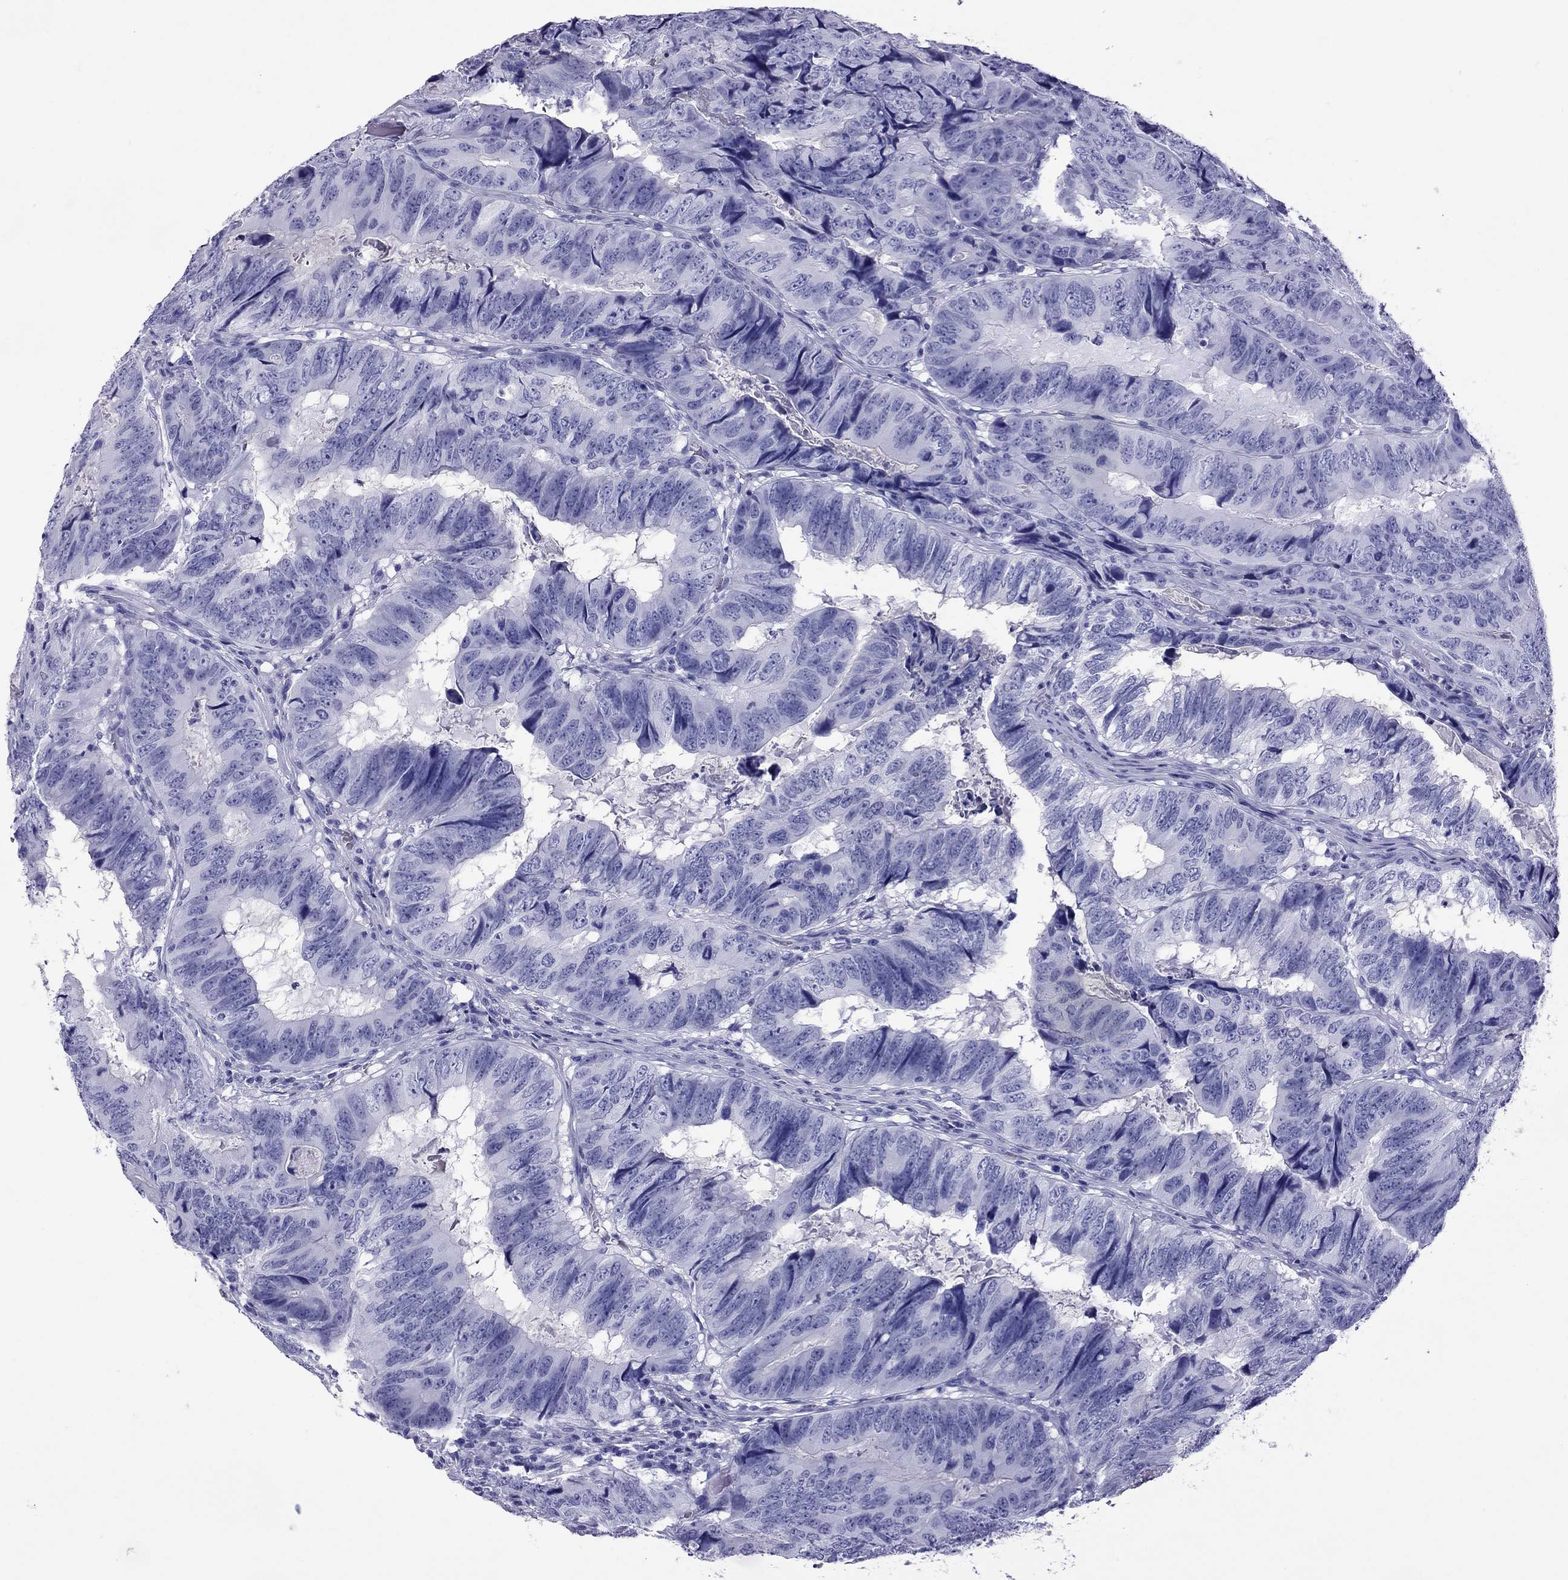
{"staining": {"intensity": "negative", "quantity": "none", "location": "none"}, "tissue": "colorectal cancer", "cell_type": "Tumor cells", "image_type": "cancer", "snomed": [{"axis": "morphology", "description": "Adenocarcinoma, NOS"}, {"axis": "topography", "description": "Colon"}], "caption": "Tumor cells are negative for brown protein staining in adenocarcinoma (colorectal).", "gene": "SCART1", "patient": {"sex": "male", "age": 79}}